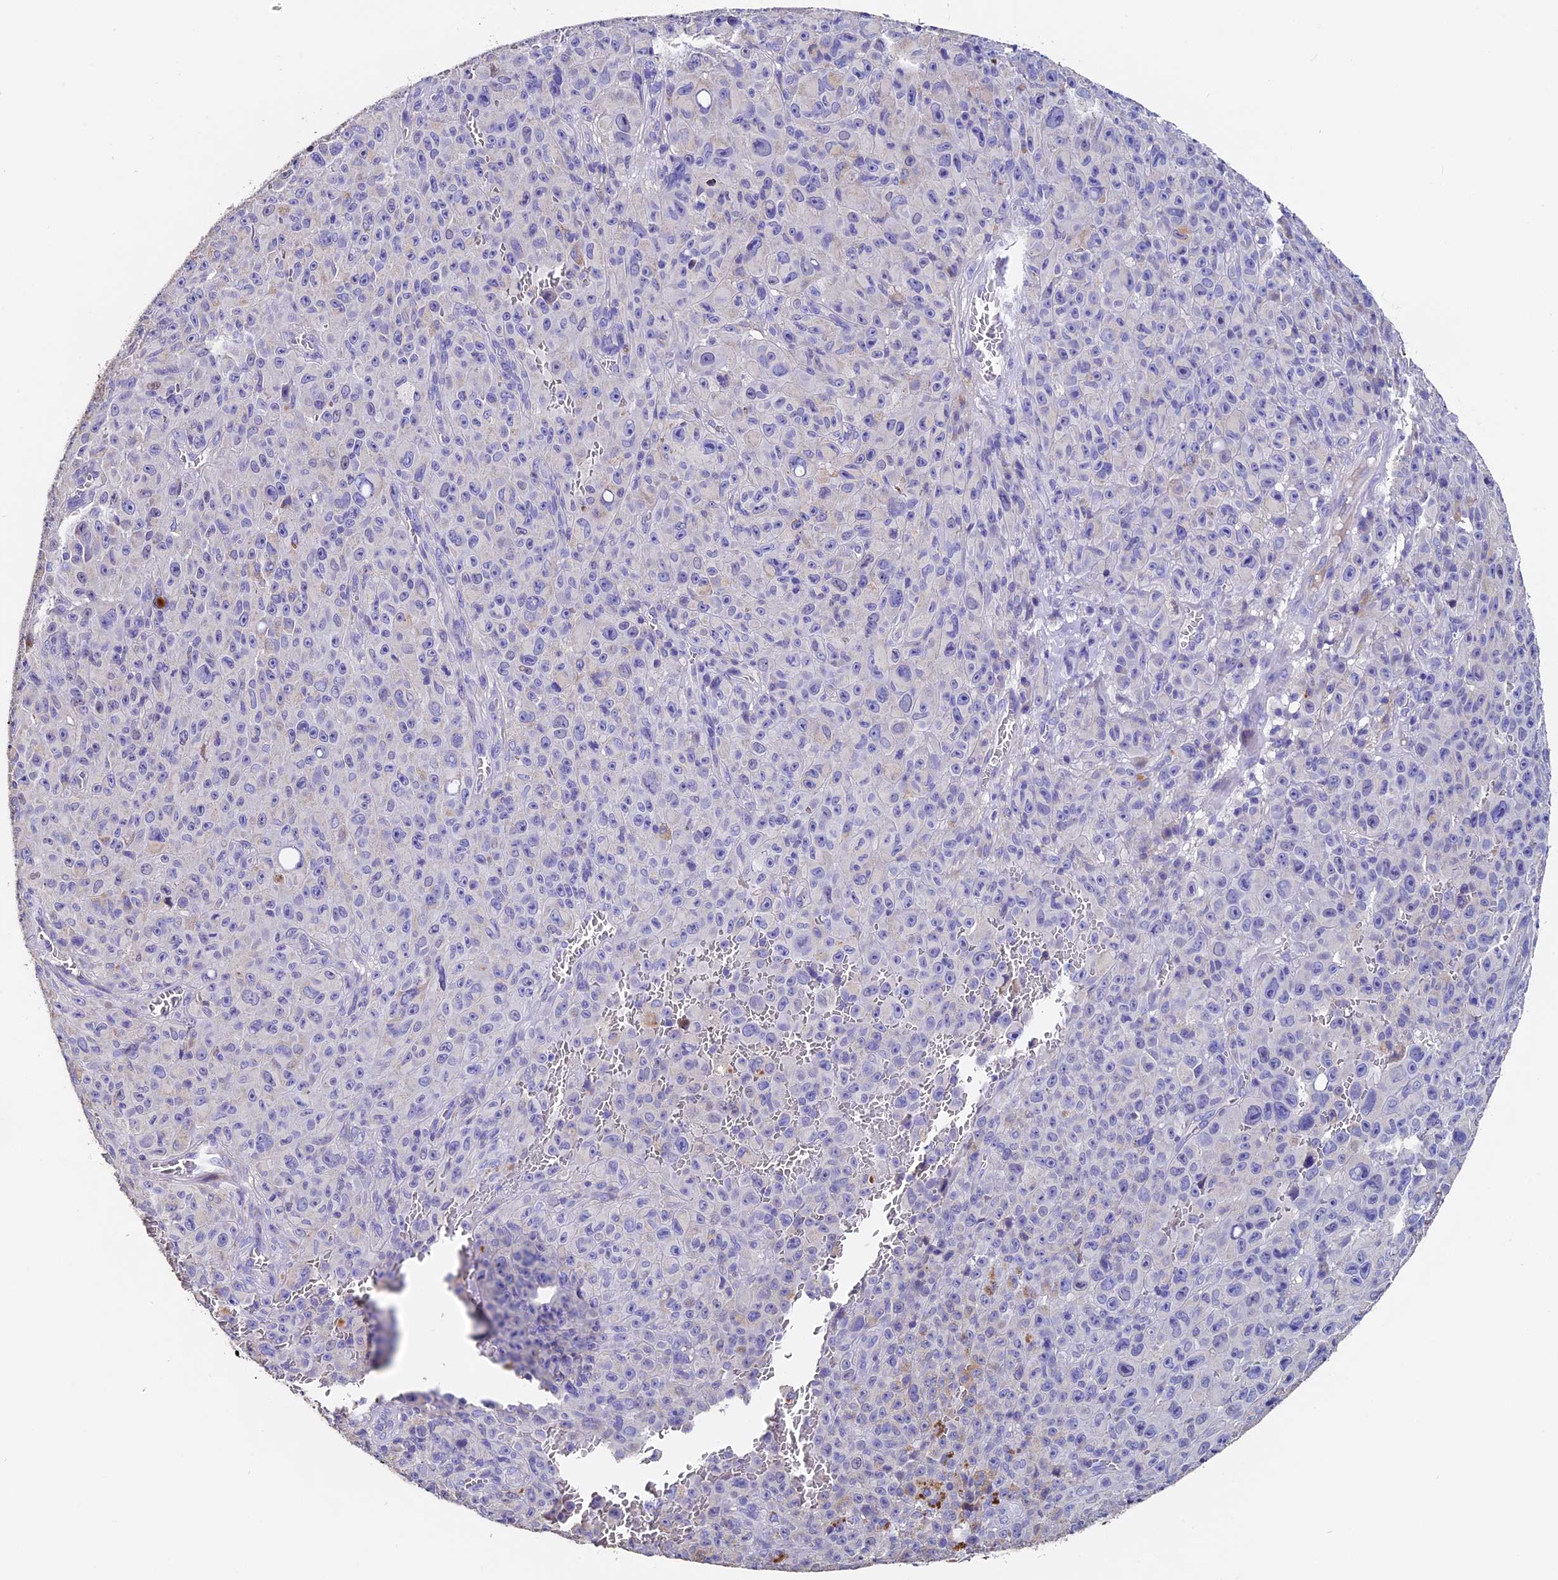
{"staining": {"intensity": "negative", "quantity": "none", "location": "none"}, "tissue": "melanoma", "cell_type": "Tumor cells", "image_type": "cancer", "snomed": [{"axis": "morphology", "description": "Malignant melanoma, NOS"}, {"axis": "topography", "description": "Skin"}], "caption": "This is a image of immunohistochemistry staining of malignant melanoma, which shows no staining in tumor cells.", "gene": "FBXW9", "patient": {"sex": "female", "age": 82}}